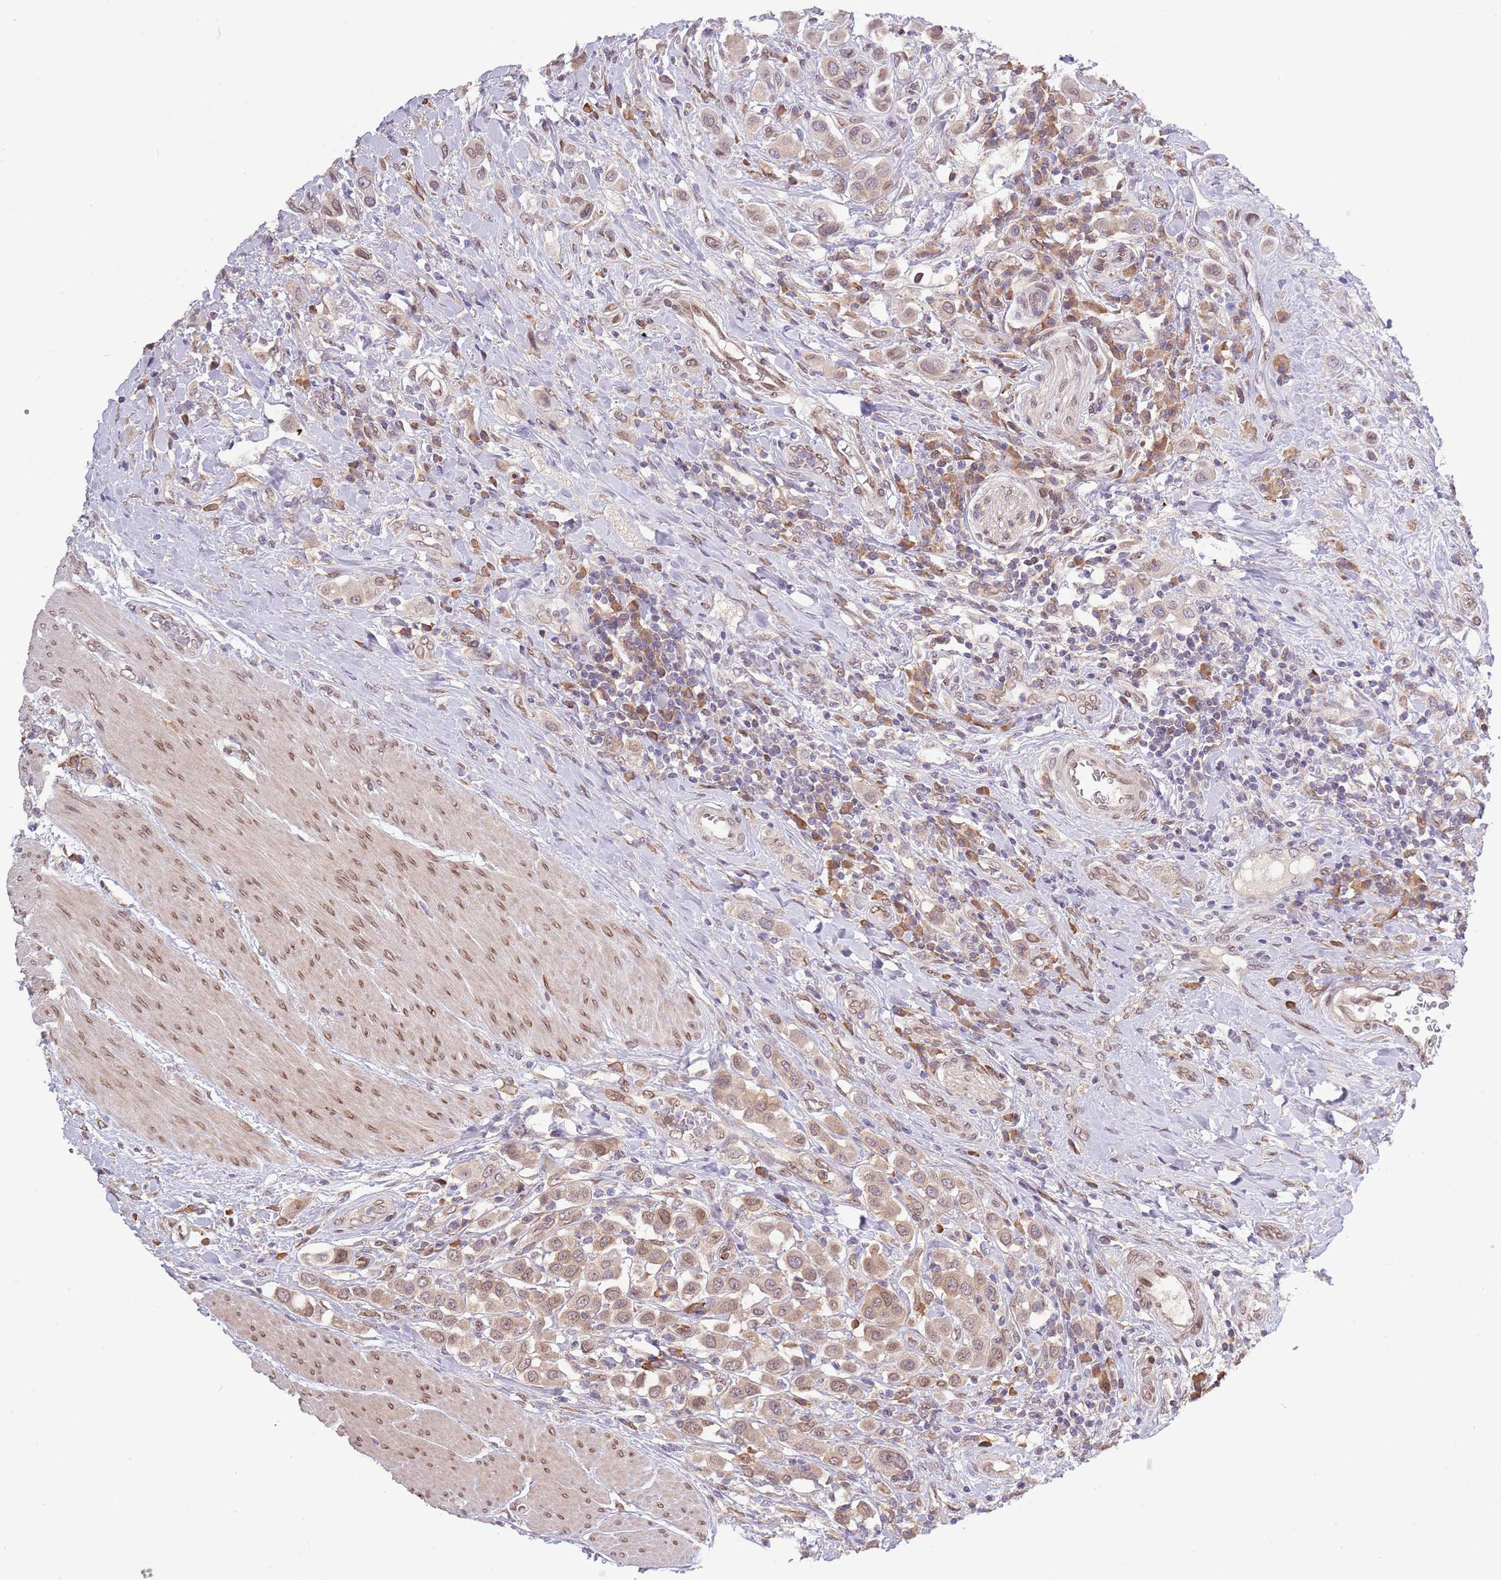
{"staining": {"intensity": "weak", "quantity": ">75%", "location": "cytoplasmic/membranous,nuclear"}, "tissue": "urothelial cancer", "cell_type": "Tumor cells", "image_type": "cancer", "snomed": [{"axis": "morphology", "description": "Urothelial carcinoma, High grade"}, {"axis": "topography", "description": "Urinary bladder"}], "caption": "Weak cytoplasmic/membranous and nuclear protein staining is identified in approximately >75% of tumor cells in urothelial cancer.", "gene": "ZNF665", "patient": {"sex": "male", "age": 50}}